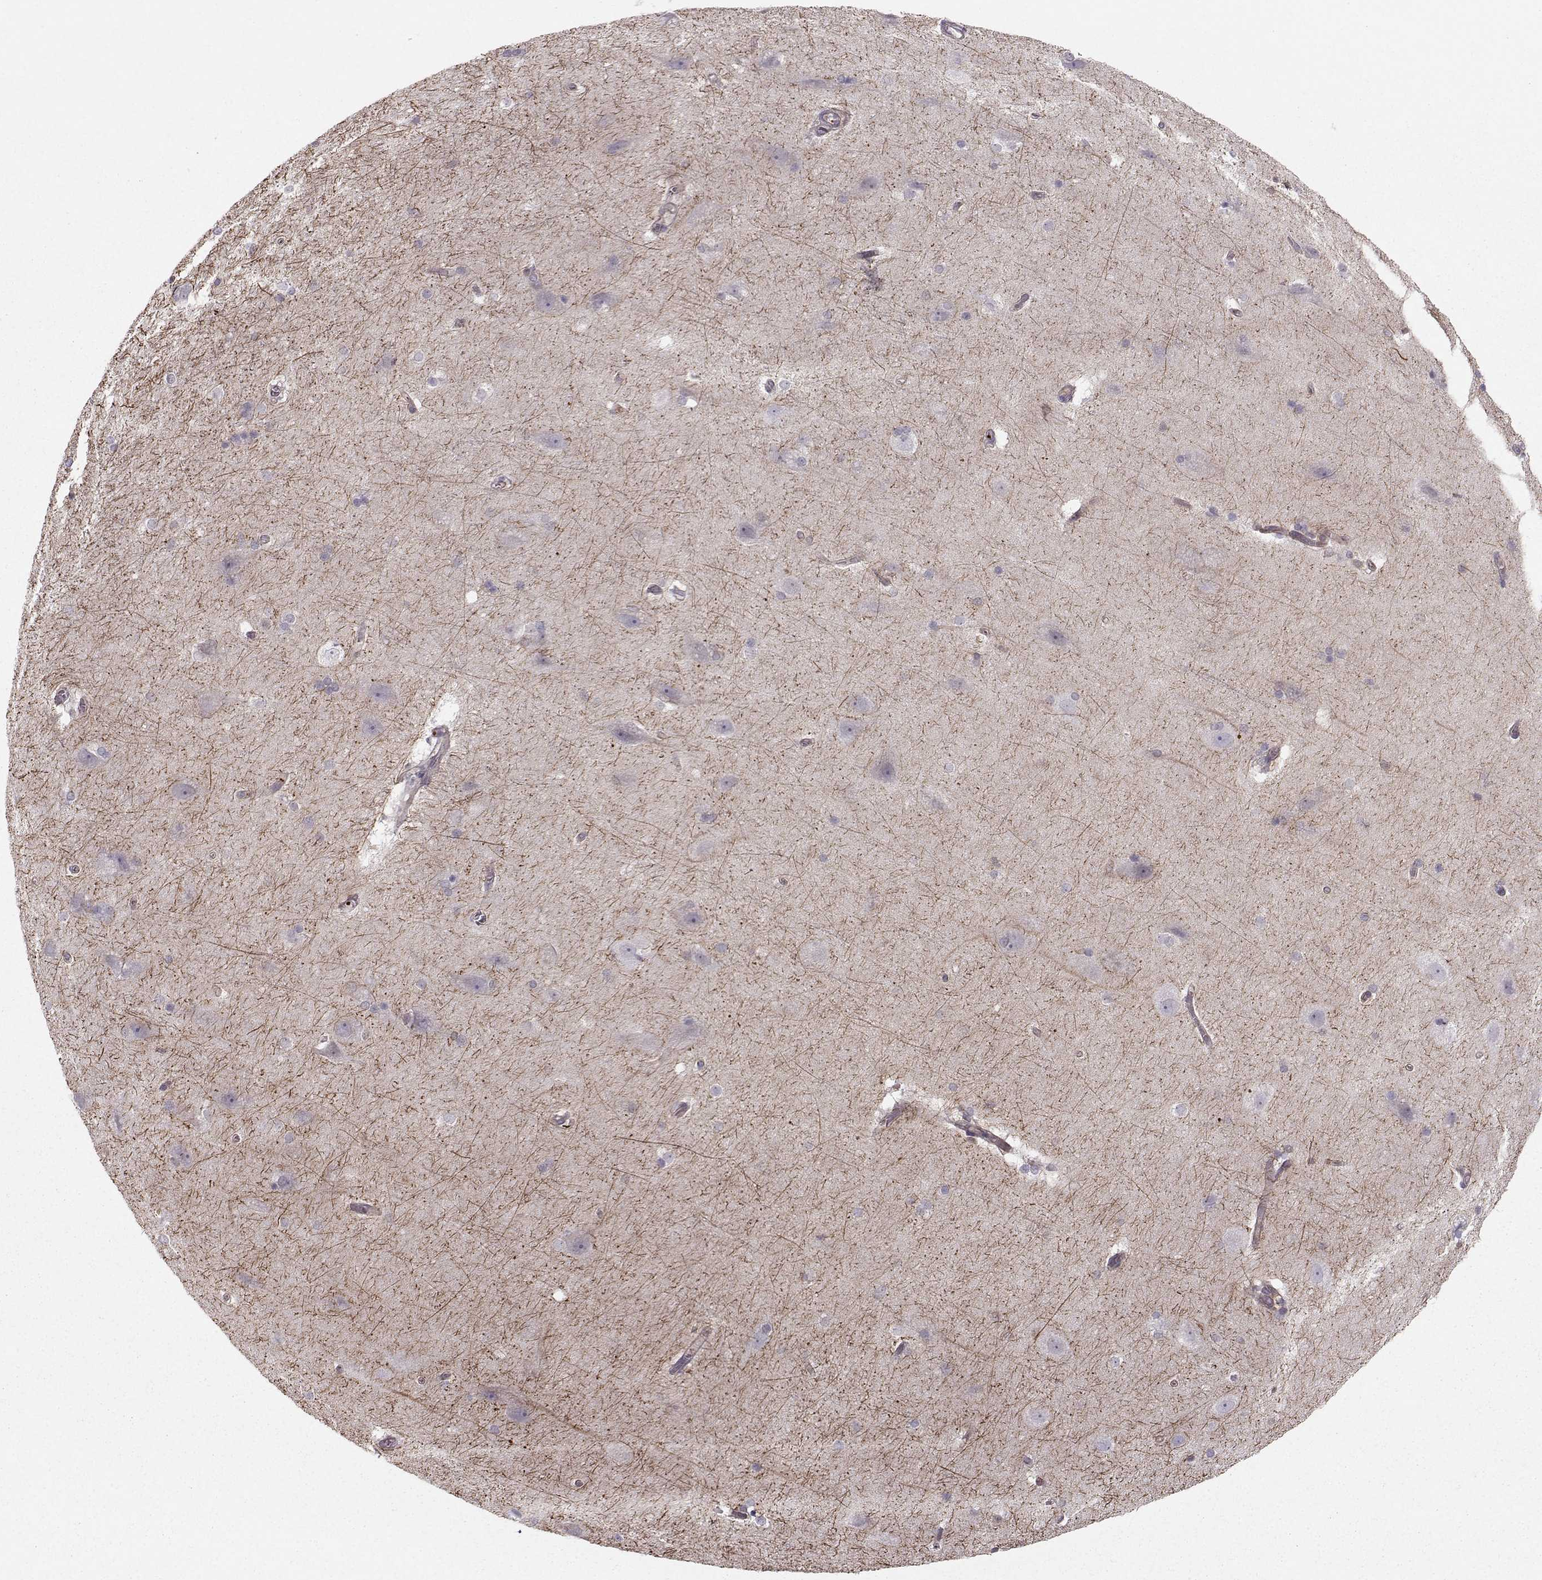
{"staining": {"intensity": "negative", "quantity": "none", "location": "none"}, "tissue": "hippocampus", "cell_type": "Glial cells", "image_type": "normal", "snomed": [{"axis": "morphology", "description": "Normal tissue, NOS"}, {"axis": "topography", "description": "Cerebral cortex"}, {"axis": "topography", "description": "Hippocampus"}], "caption": "Human hippocampus stained for a protein using immunohistochemistry (IHC) shows no expression in glial cells.", "gene": "ASB16", "patient": {"sex": "female", "age": 19}}